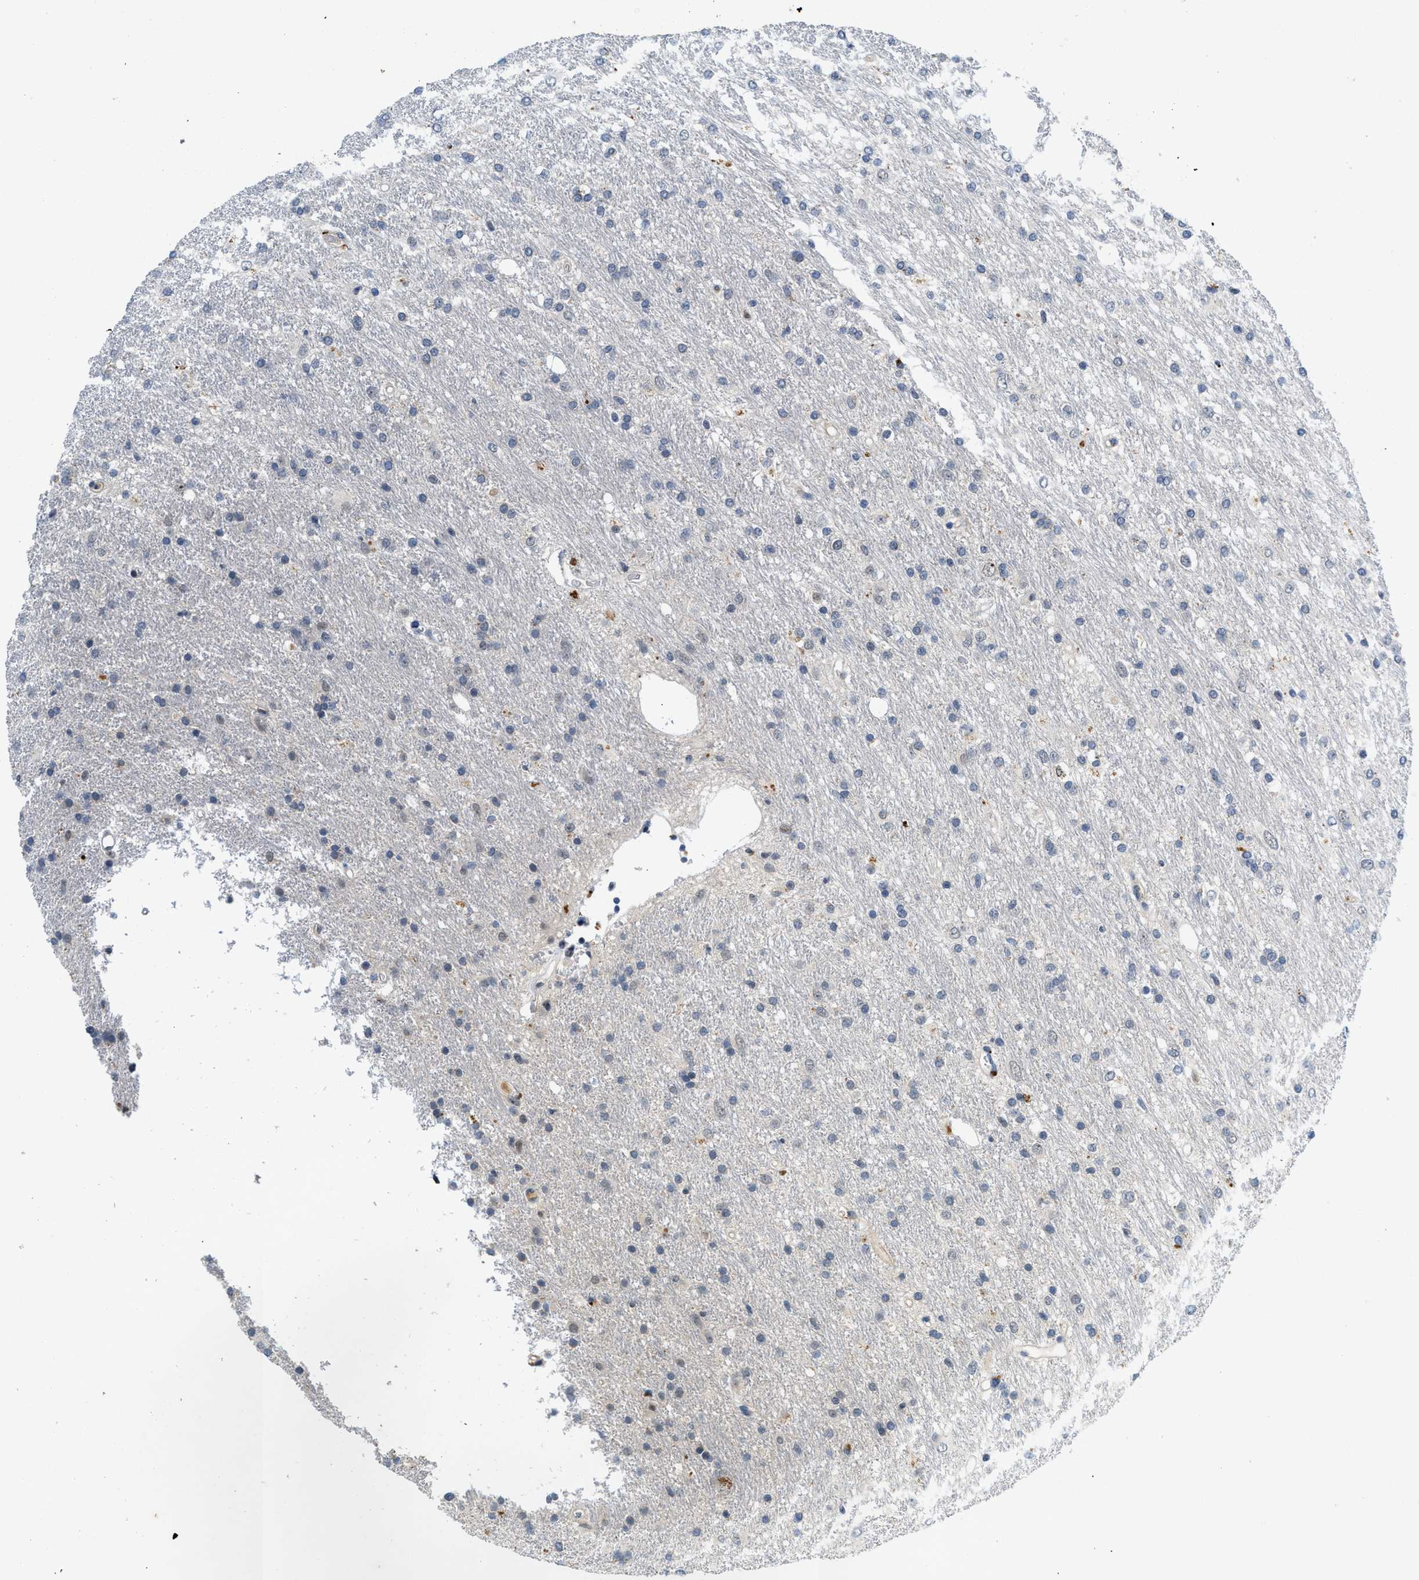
{"staining": {"intensity": "negative", "quantity": "none", "location": "none"}, "tissue": "glioma", "cell_type": "Tumor cells", "image_type": "cancer", "snomed": [{"axis": "morphology", "description": "Glioma, malignant, Low grade"}, {"axis": "topography", "description": "Brain"}], "caption": "IHC of low-grade glioma (malignant) exhibits no staining in tumor cells. (DAB immunohistochemistry (IHC), high magnification).", "gene": "SLCO2A1", "patient": {"sex": "male", "age": 77}}